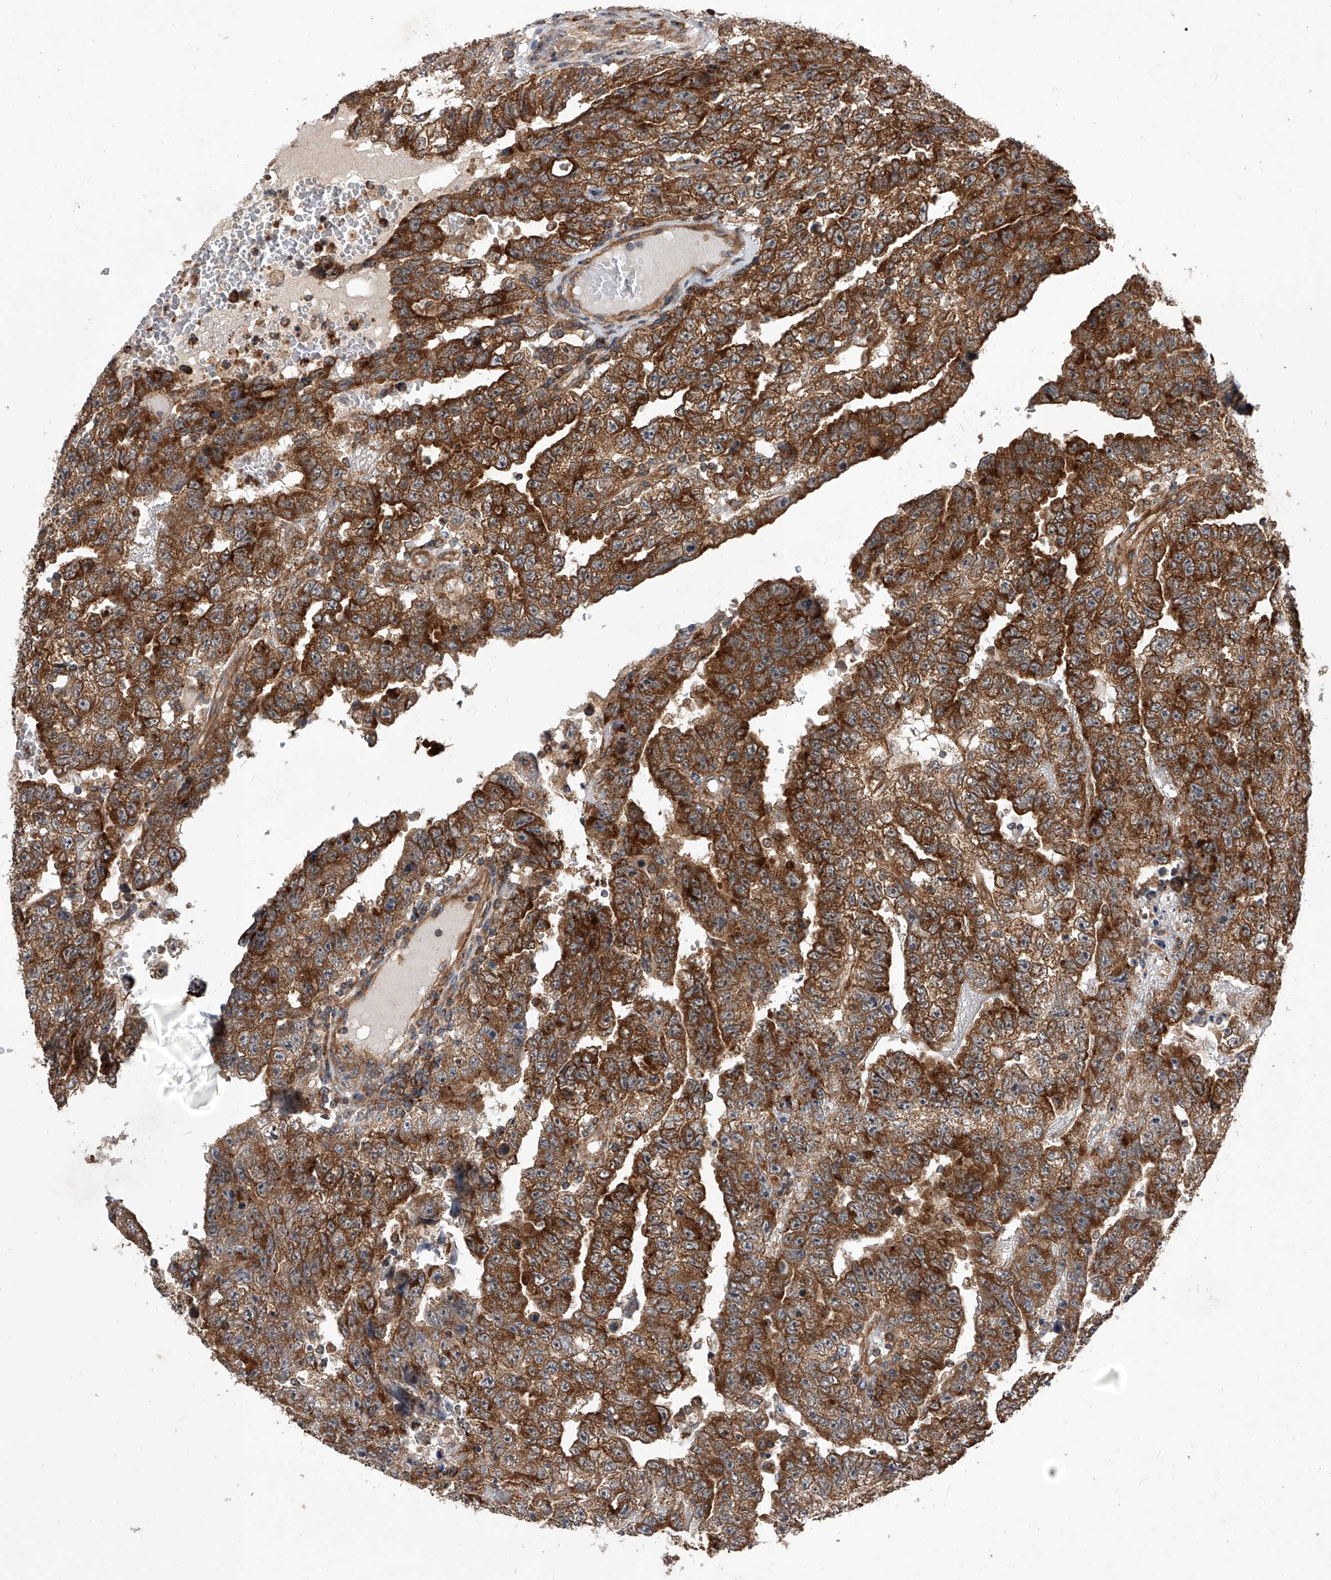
{"staining": {"intensity": "strong", "quantity": ">75%", "location": "cytoplasmic/membranous"}, "tissue": "testis cancer", "cell_type": "Tumor cells", "image_type": "cancer", "snomed": [{"axis": "morphology", "description": "Carcinoma, Embryonal, NOS"}, {"axis": "topography", "description": "Testis"}], "caption": "Immunohistochemistry (IHC) photomicrograph of embryonal carcinoma (testis) stained for a protein (brown), which shows high levels of strong cytoplasmic/membranous staining in approximately >75% of tumor cells.", "gene": "CFAP410", "patient": {"sex": "male", "age": 25}}